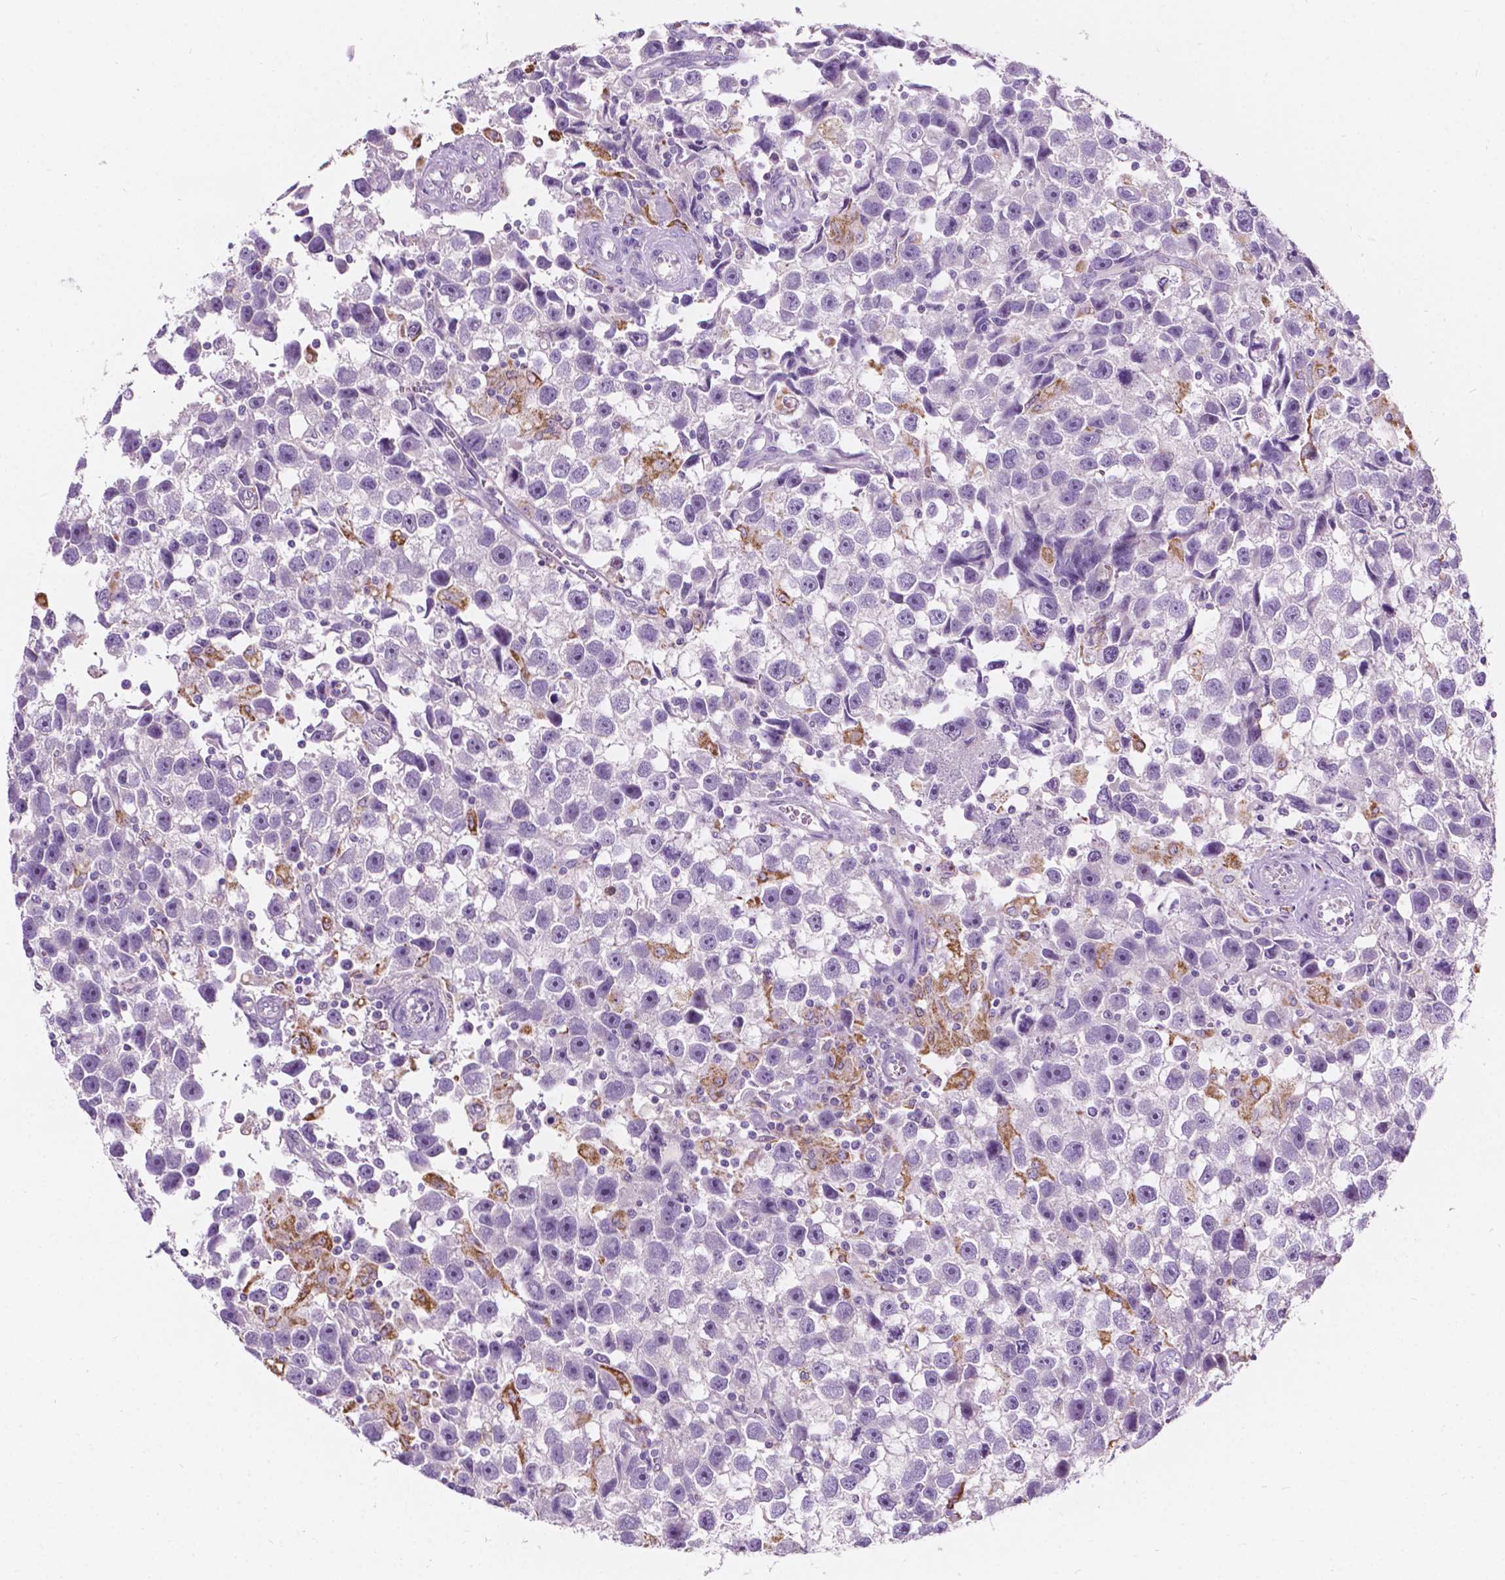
{"staining": {"intensity": "negative", "quantity": "none", "location": "none"}, "tissue": "testis cancer", "cell_type": "Tumor cells", "image_type": "cancer", "snomed": [{"axis": "morphology", "description": "Seminoma, NOS"}, {"axis": "topography", "description": "Testis"}], "caption": "Tumor cells are negative for protein expression in human testis seminoma.", "gene": "NOS1AP", "patient": {"sex": "male", "age": 43}}